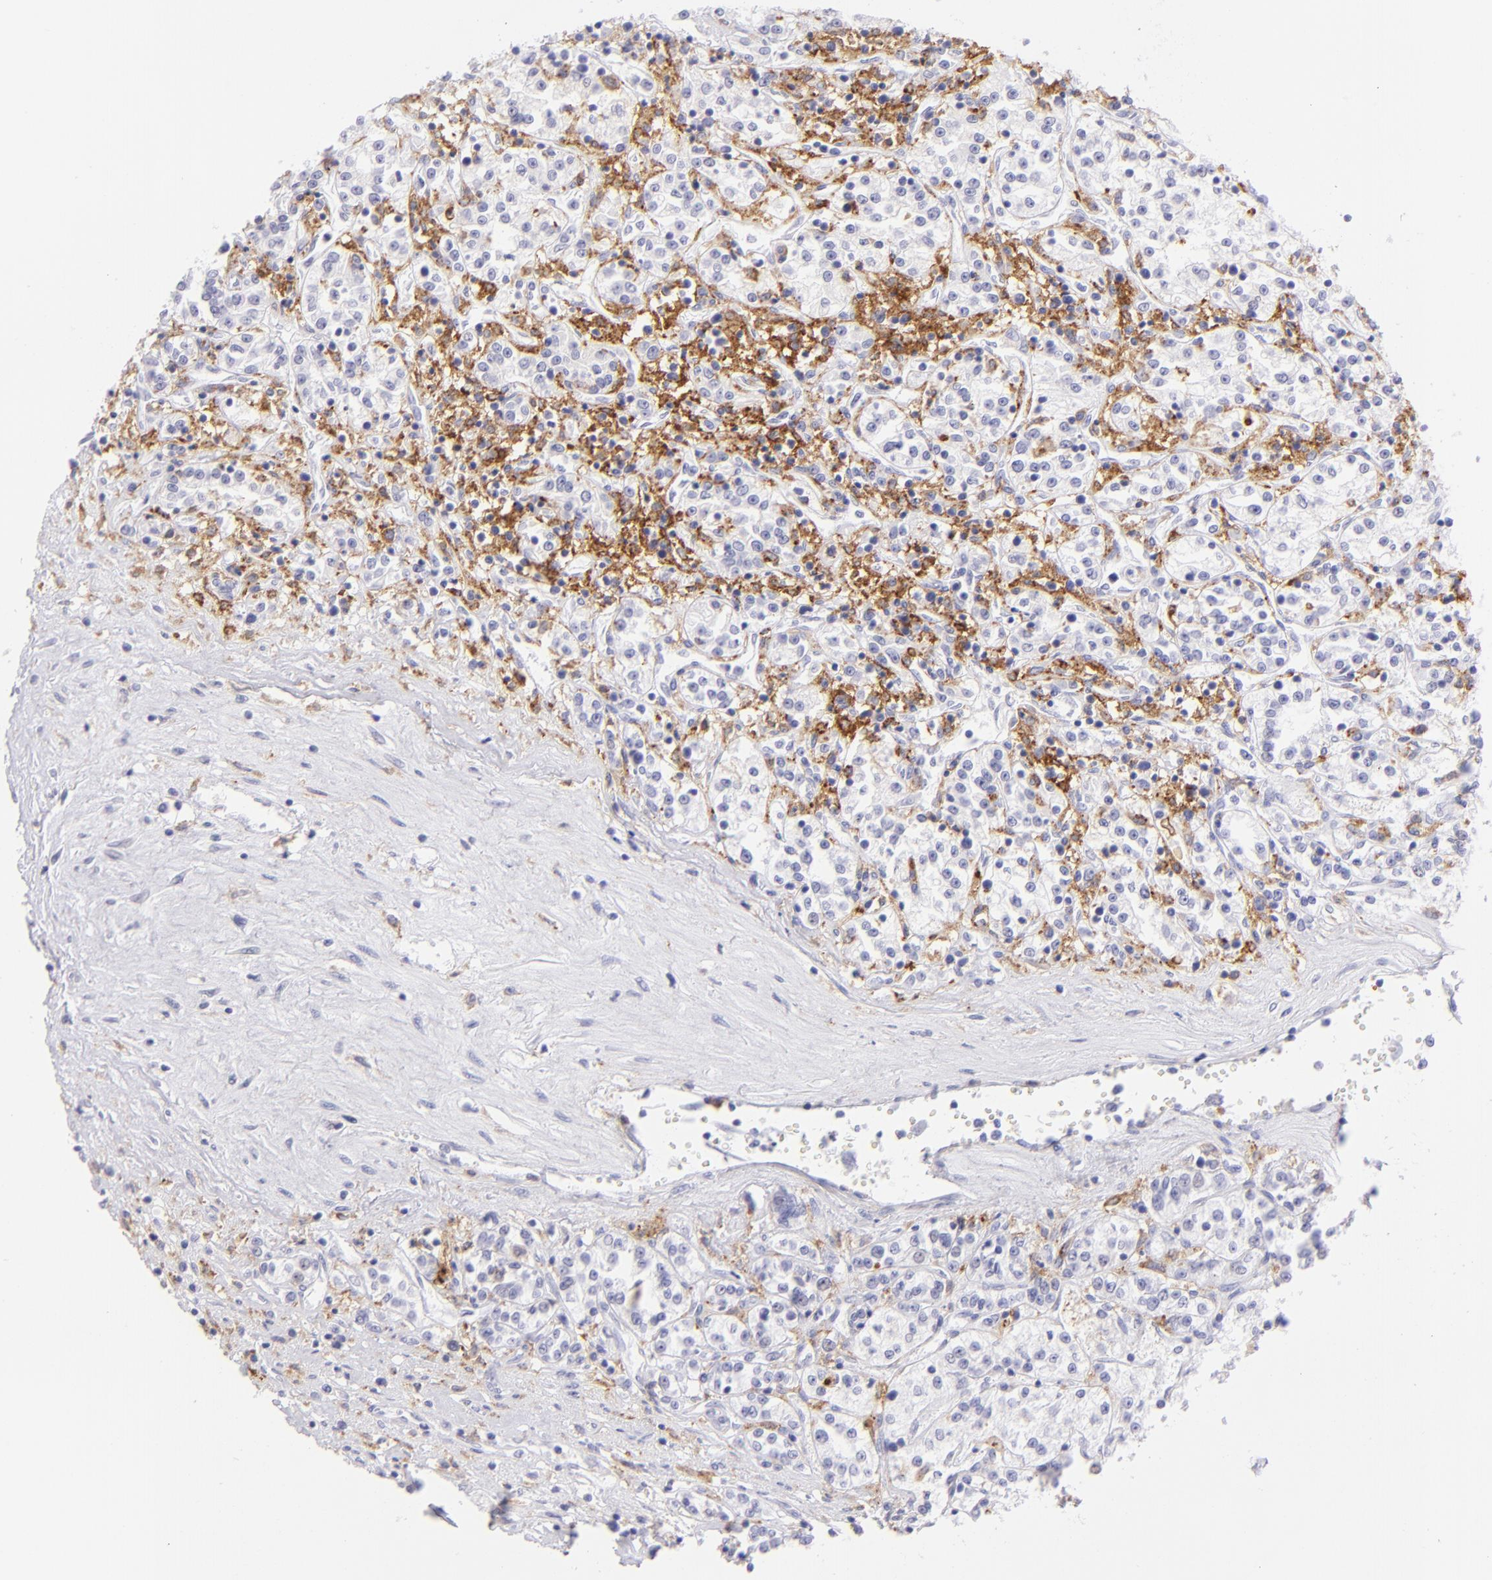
{"staining": {"intensity": "negative", "quantity": "none", "location": "none"}, "tissue": "renal cancer", "cell_type": "Tumor cells", "image_type": "cancer", "snomed": [{"axis": "morphology", "description": "Adenocarcinoma, NOS"}, {"axis": "topography", "description": "Kidney"}], "caption": "Renal cancer was stained to show a protein in brown. There is no significant staining in tumor cells.", "gene": "CD72", "patient": {"sex": "female", "age": 76}}